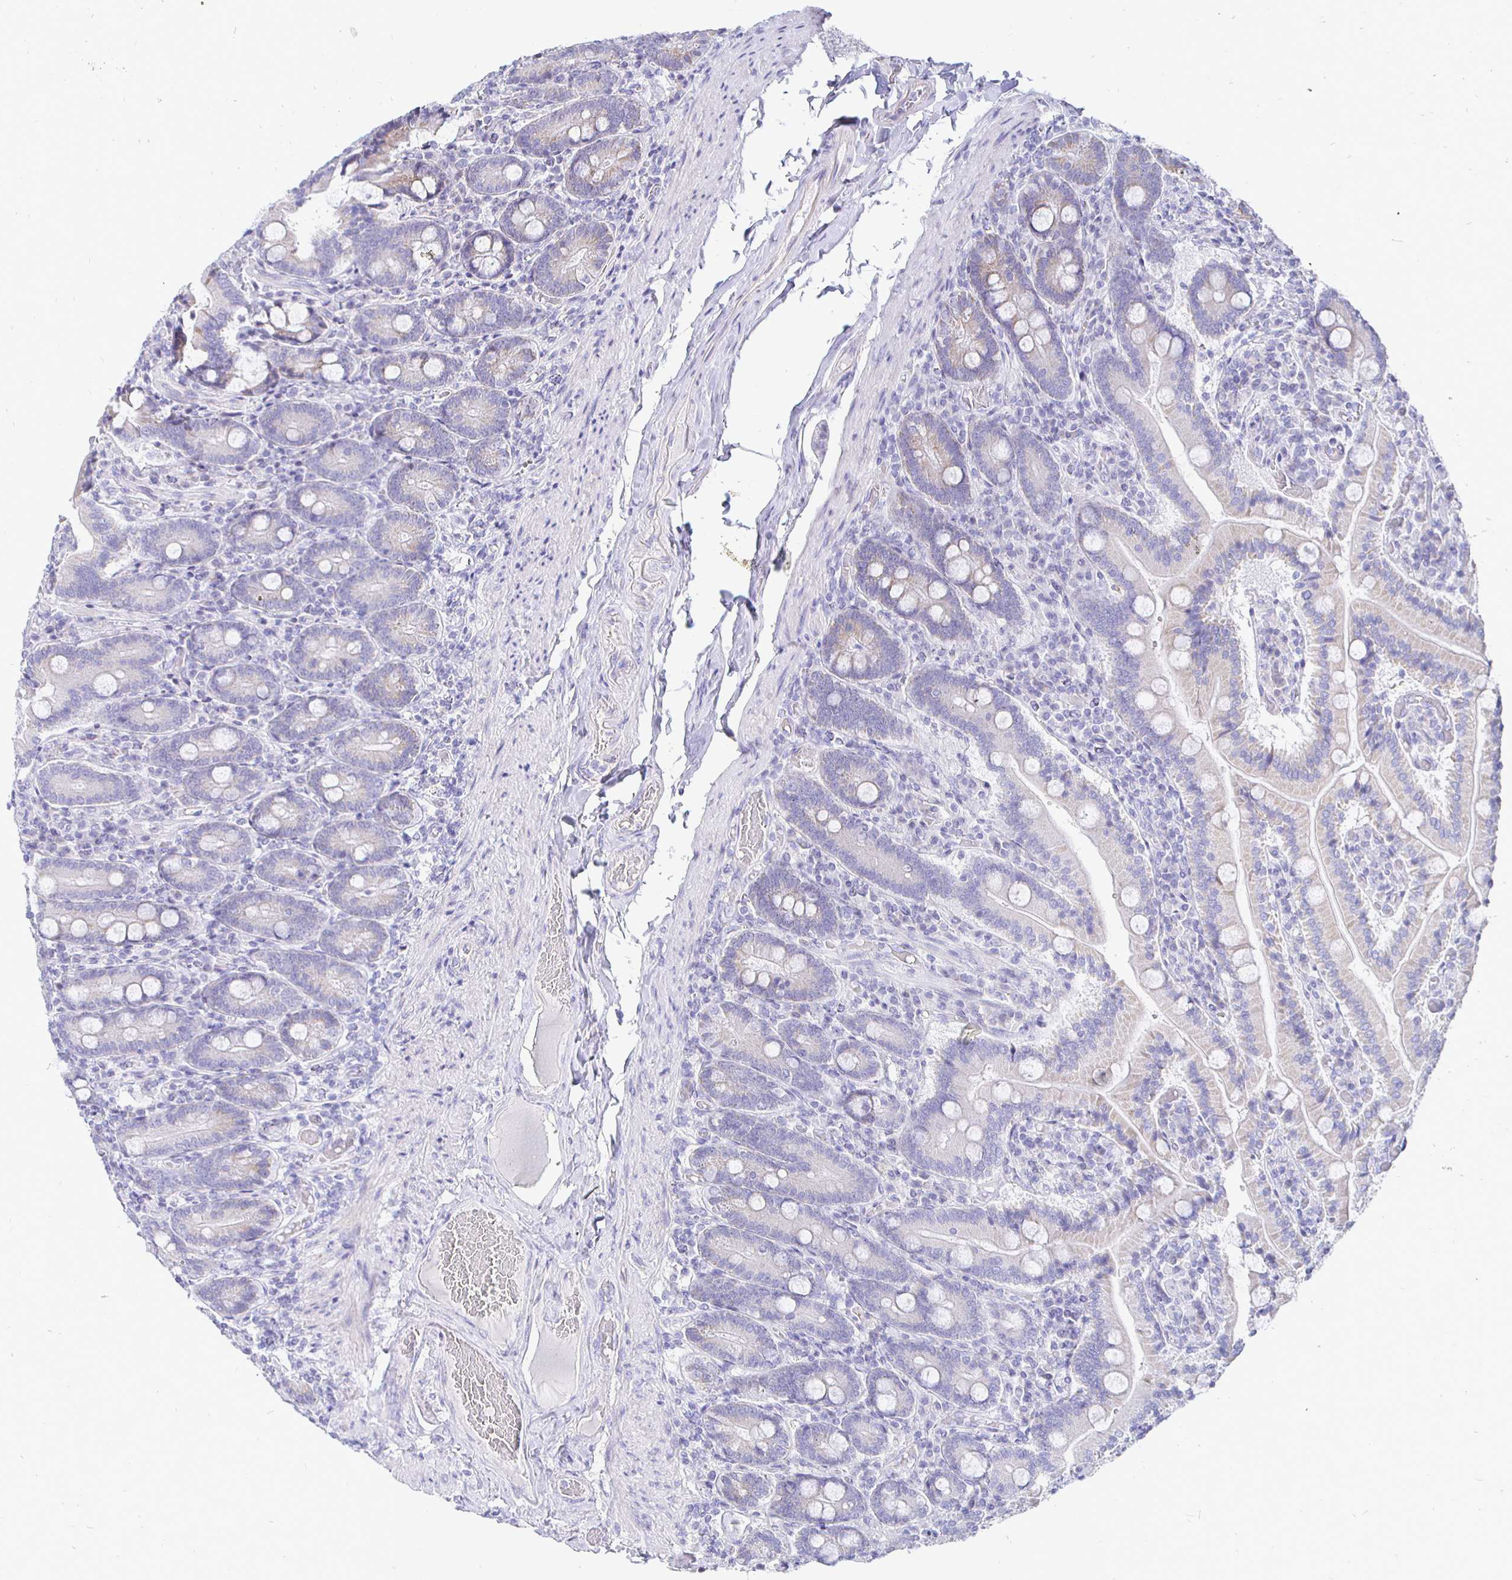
{"staining": {"intensity": "weak", "quantity": "<25%", "location": "cytoplasmic/membranous"}, "tissue": "duodenum", "cell_type": "Glandular cells", "image_type": "normal", "snomed": [{"axis": "morphology", "description": "Normal tissue, NOS"}, {"axis": "topography", "description": "Duodenum"}], "caption": "DAB immunohistochemical staining of benign duodenum displays no significant positivity in glandular cells. (DAB (3,3'-diaminobenzidine) IHC with hematoxylin counter stain).", "gene": "CR2", "patient": {"sex": "female", "age": 62}}